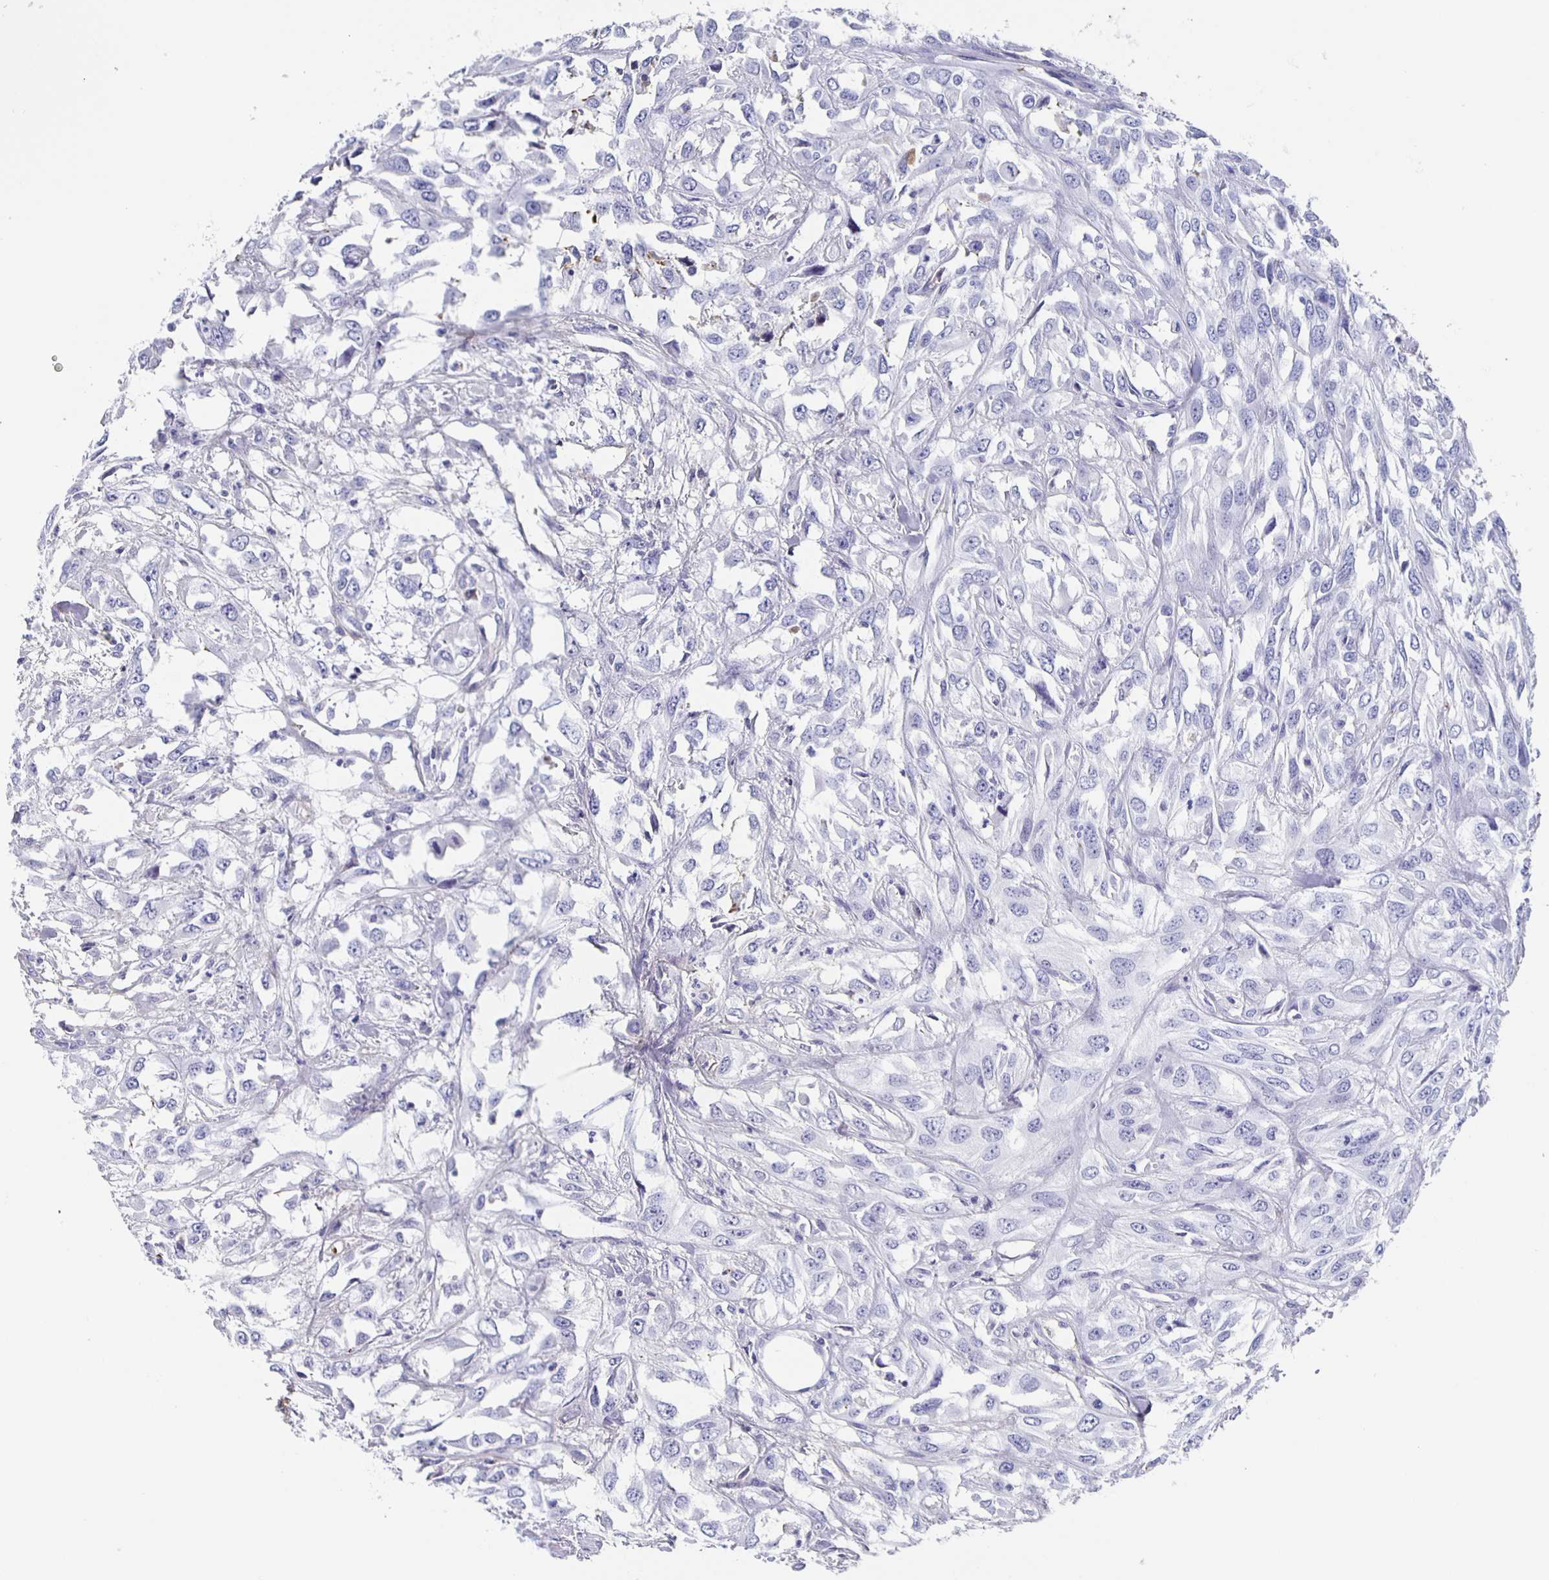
{"staining": {"intensity": "negative", "quantity": "none", "location": "none"}, "tissue": "urothelial cancer", "cell_type": "Tumor cells", "image_type": "cancer", "snomed": [{"axis": "morphology", "description": "Urothelial carcinoma, High grade"}, {"axis": "topography", "description": "Urinary bladder"}], "caption": "DAB immunohistochemical staining of human urothelial cancer displays no significant expression in tumor cells. (DAB IHC visualized using brightfield microscopy, high magnification).", "gene": "FGA", "patient": {"sex": "male", "age": 67}}